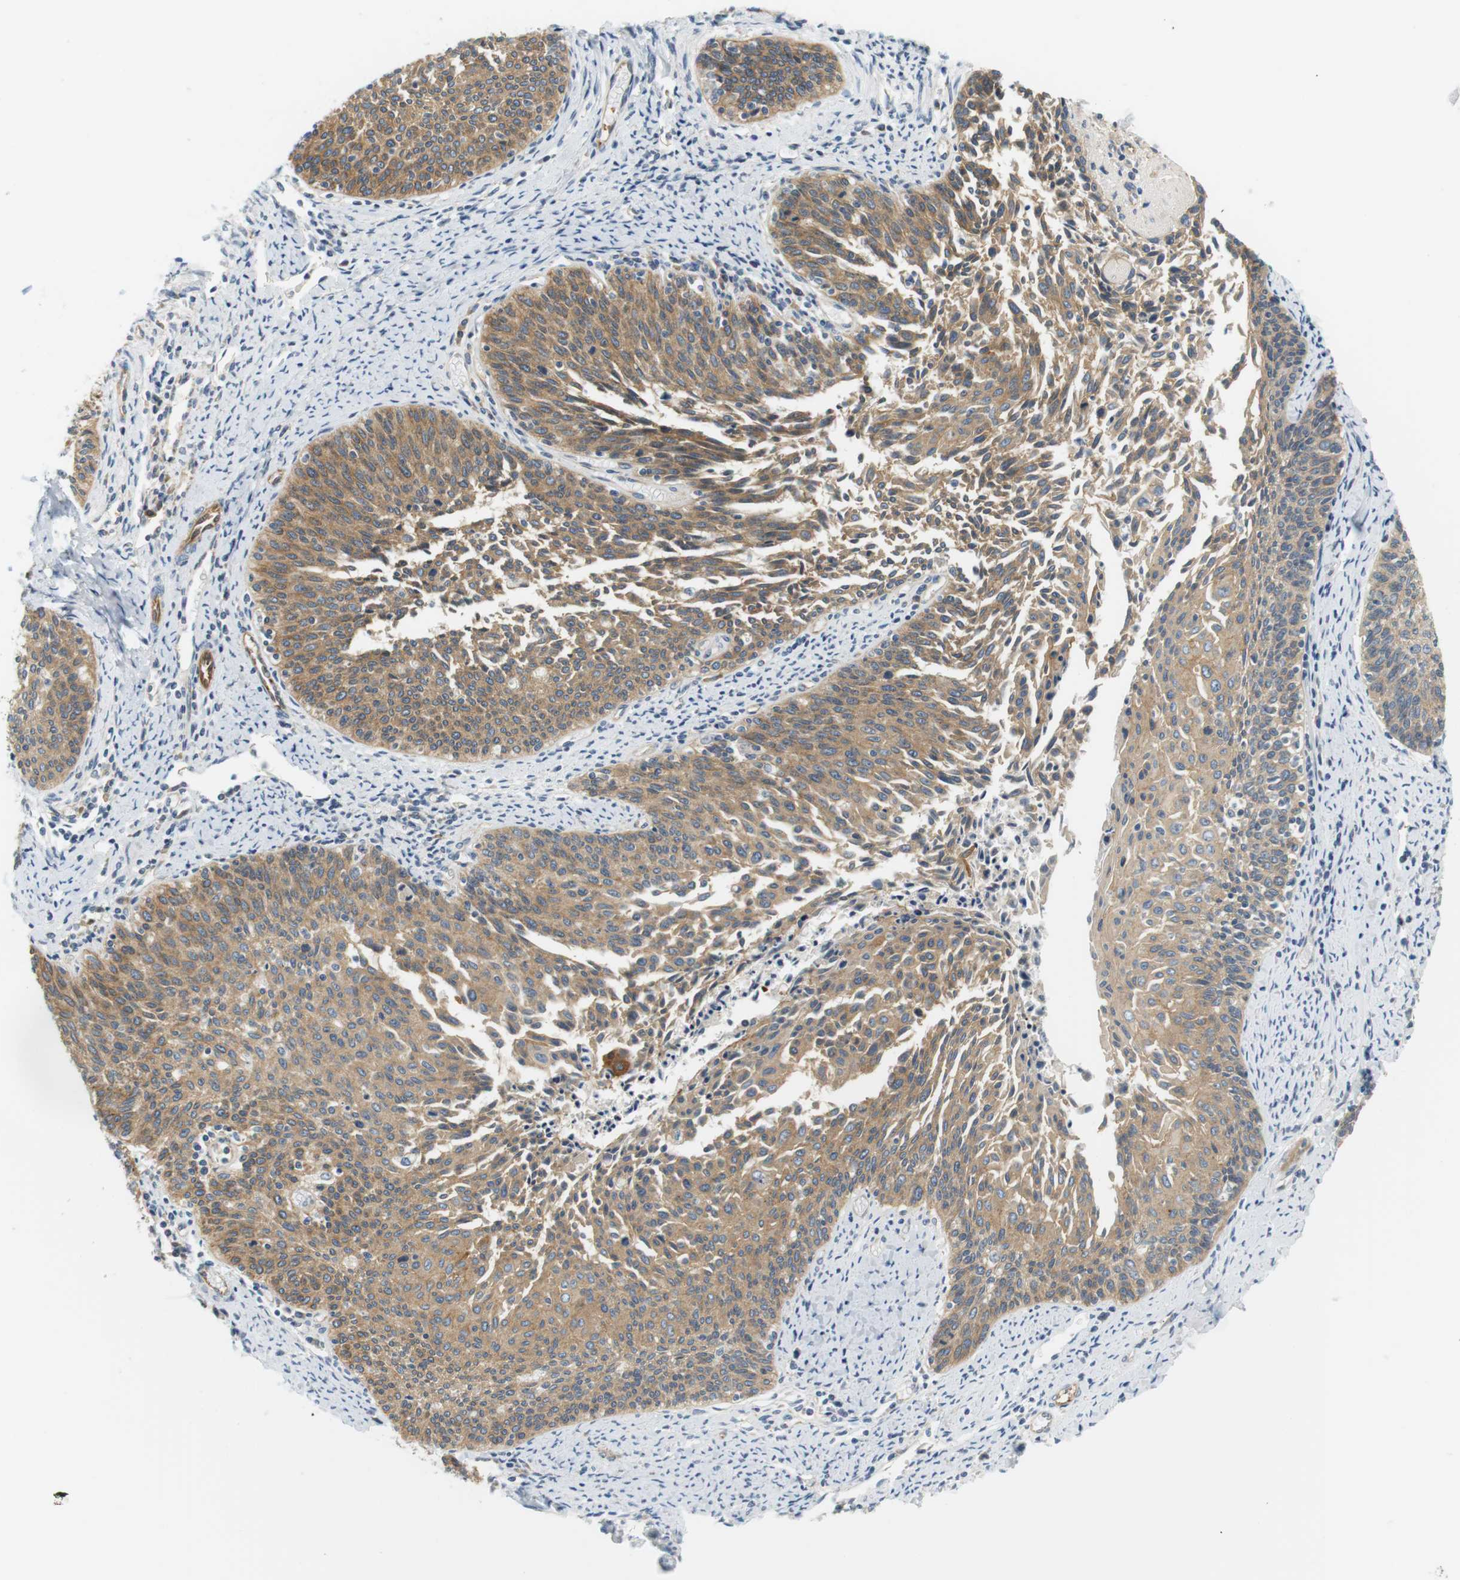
{"staining": {"intensity": "moderate", "quantity": ">75%", "location": "cytoplasmic/membranous"}, "tissue": "cervical cancer", "cell_type": "Tumor cells", "image_type": "cancer", "snomed": [{"axis": "morphology", "description": "Squamous cell carcinoma, NOS"}, {"axis": "topography", "description": "Cervix"}], "caption": "An image showing moderate cytoplasmic/membranous positivity in approximately >75% of tumor cells in squamous cell carcinoma (cervical), as visualized by brown immunohistochemical staining.", "gene": "SH3GLB1", "patient": {"sex": "female", "age": 55}}